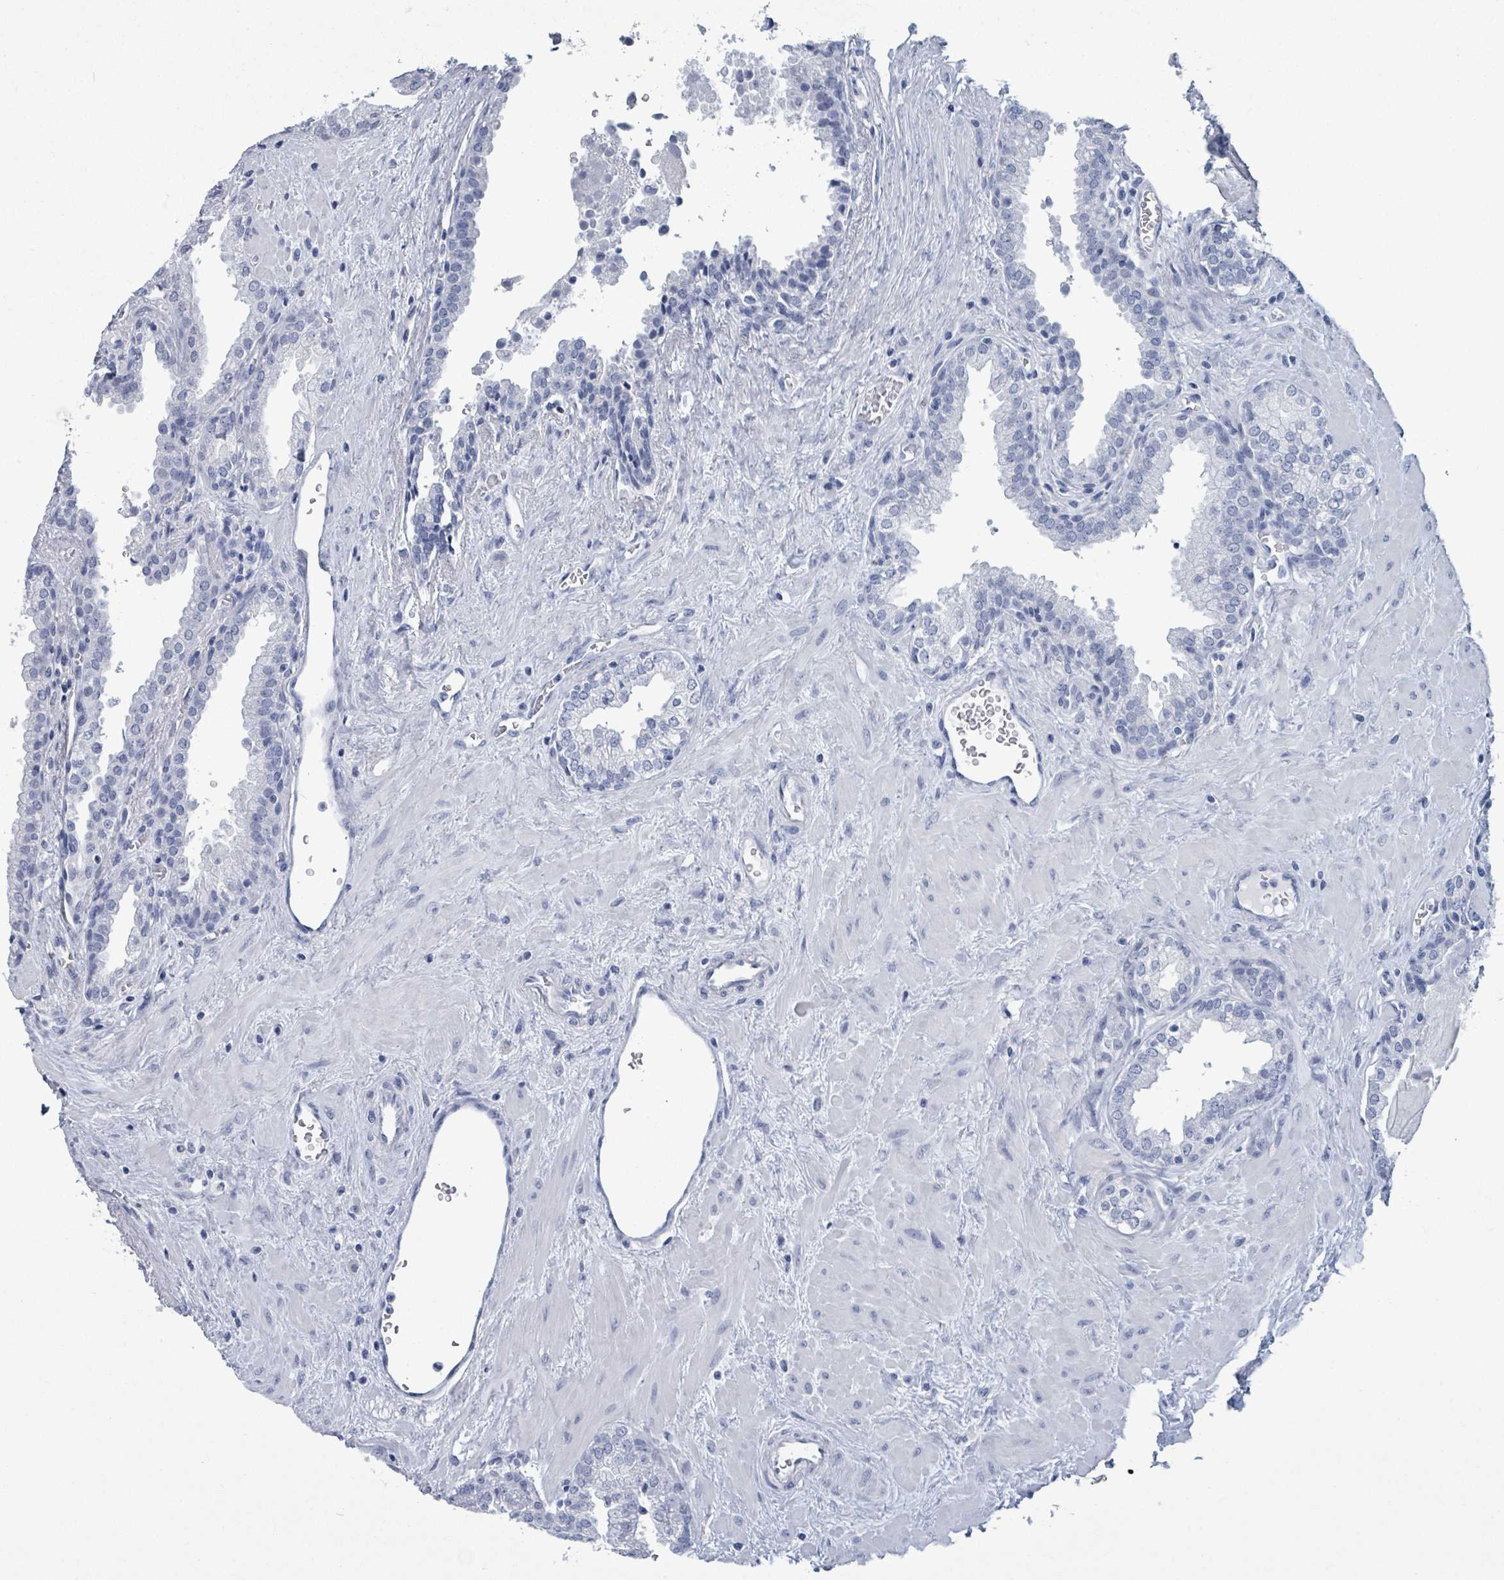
{"staining": {"intensity": "negative", "quantity": "none", "location": "none"}, "tissue": "prostate", "cell_type": "Glandular cells", "image_type": "normal", "snomed": [{"axis": "morphology", "description": "Normal tissue, NOS"}, {"axis": "topography", "description": "Prostate"}], "caption": "This is an IHC micrograph of benign prostate. There is no staining in glandular cells.", "gene": "NKX2", "patient": {"sex": "male", "age": 51}}